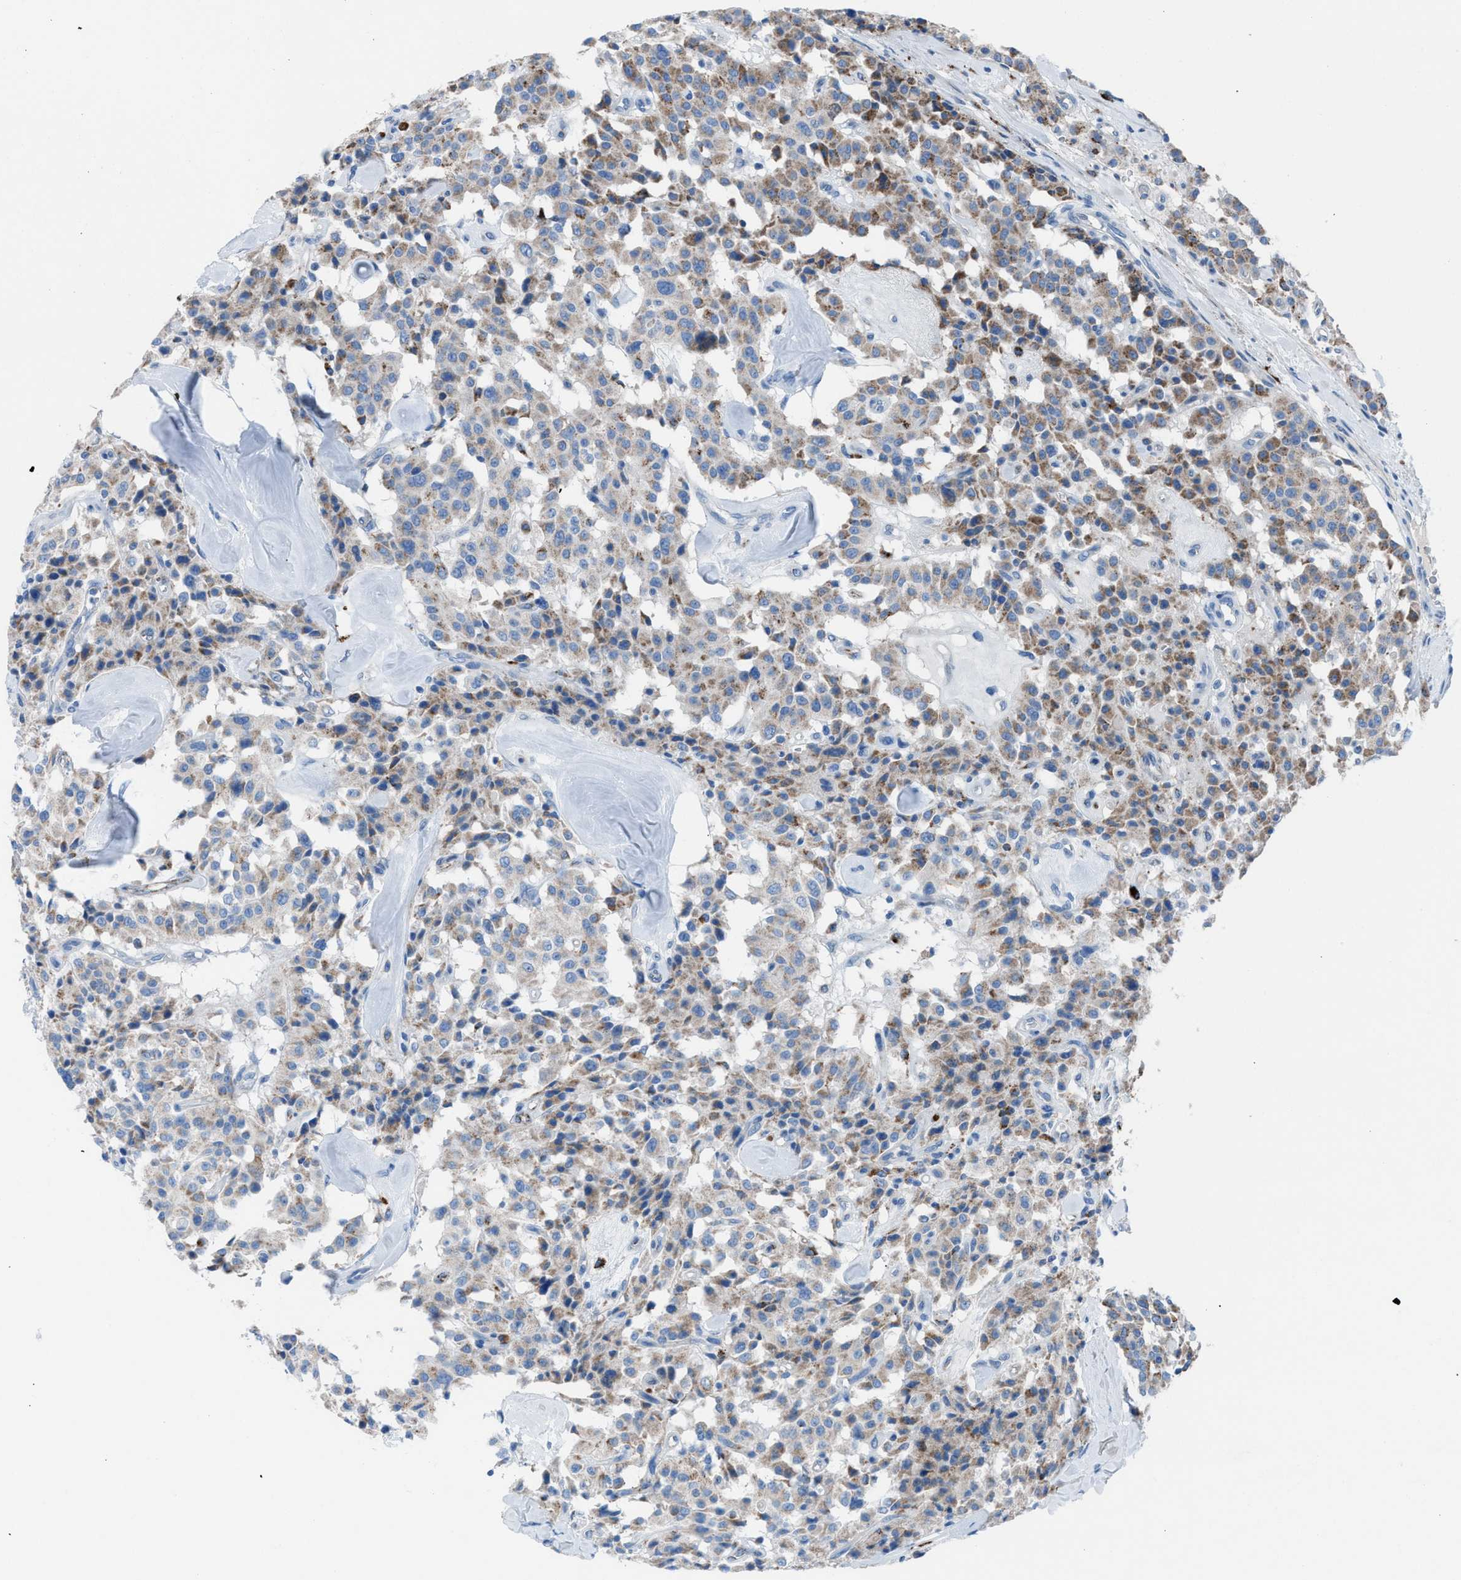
{"staining": {"intensity": "weak", "quantity": ">75%", "location": "cytoplasmic/membranous"}, "tissue": "carcinoid", "cell_type": "Tumor cells", "image_type": "cancer", "snomed": [{"axis": "morphology", "description": "Carcinoid, malignant, NOS"}, {"axis": "topography", "description": "Lung"}], "caption": "IHC (DAB (3,3'-diaminobenzidine)) staining of carcinoid (malignant) exhibits weak cytoplasmic/membranous protein expression in about >75% of tumor cells. (Brightfield microscopy of DAB IHC at high magnification).", "gene": "CD1B", "patient": {"sex": "male", "age": 30}}